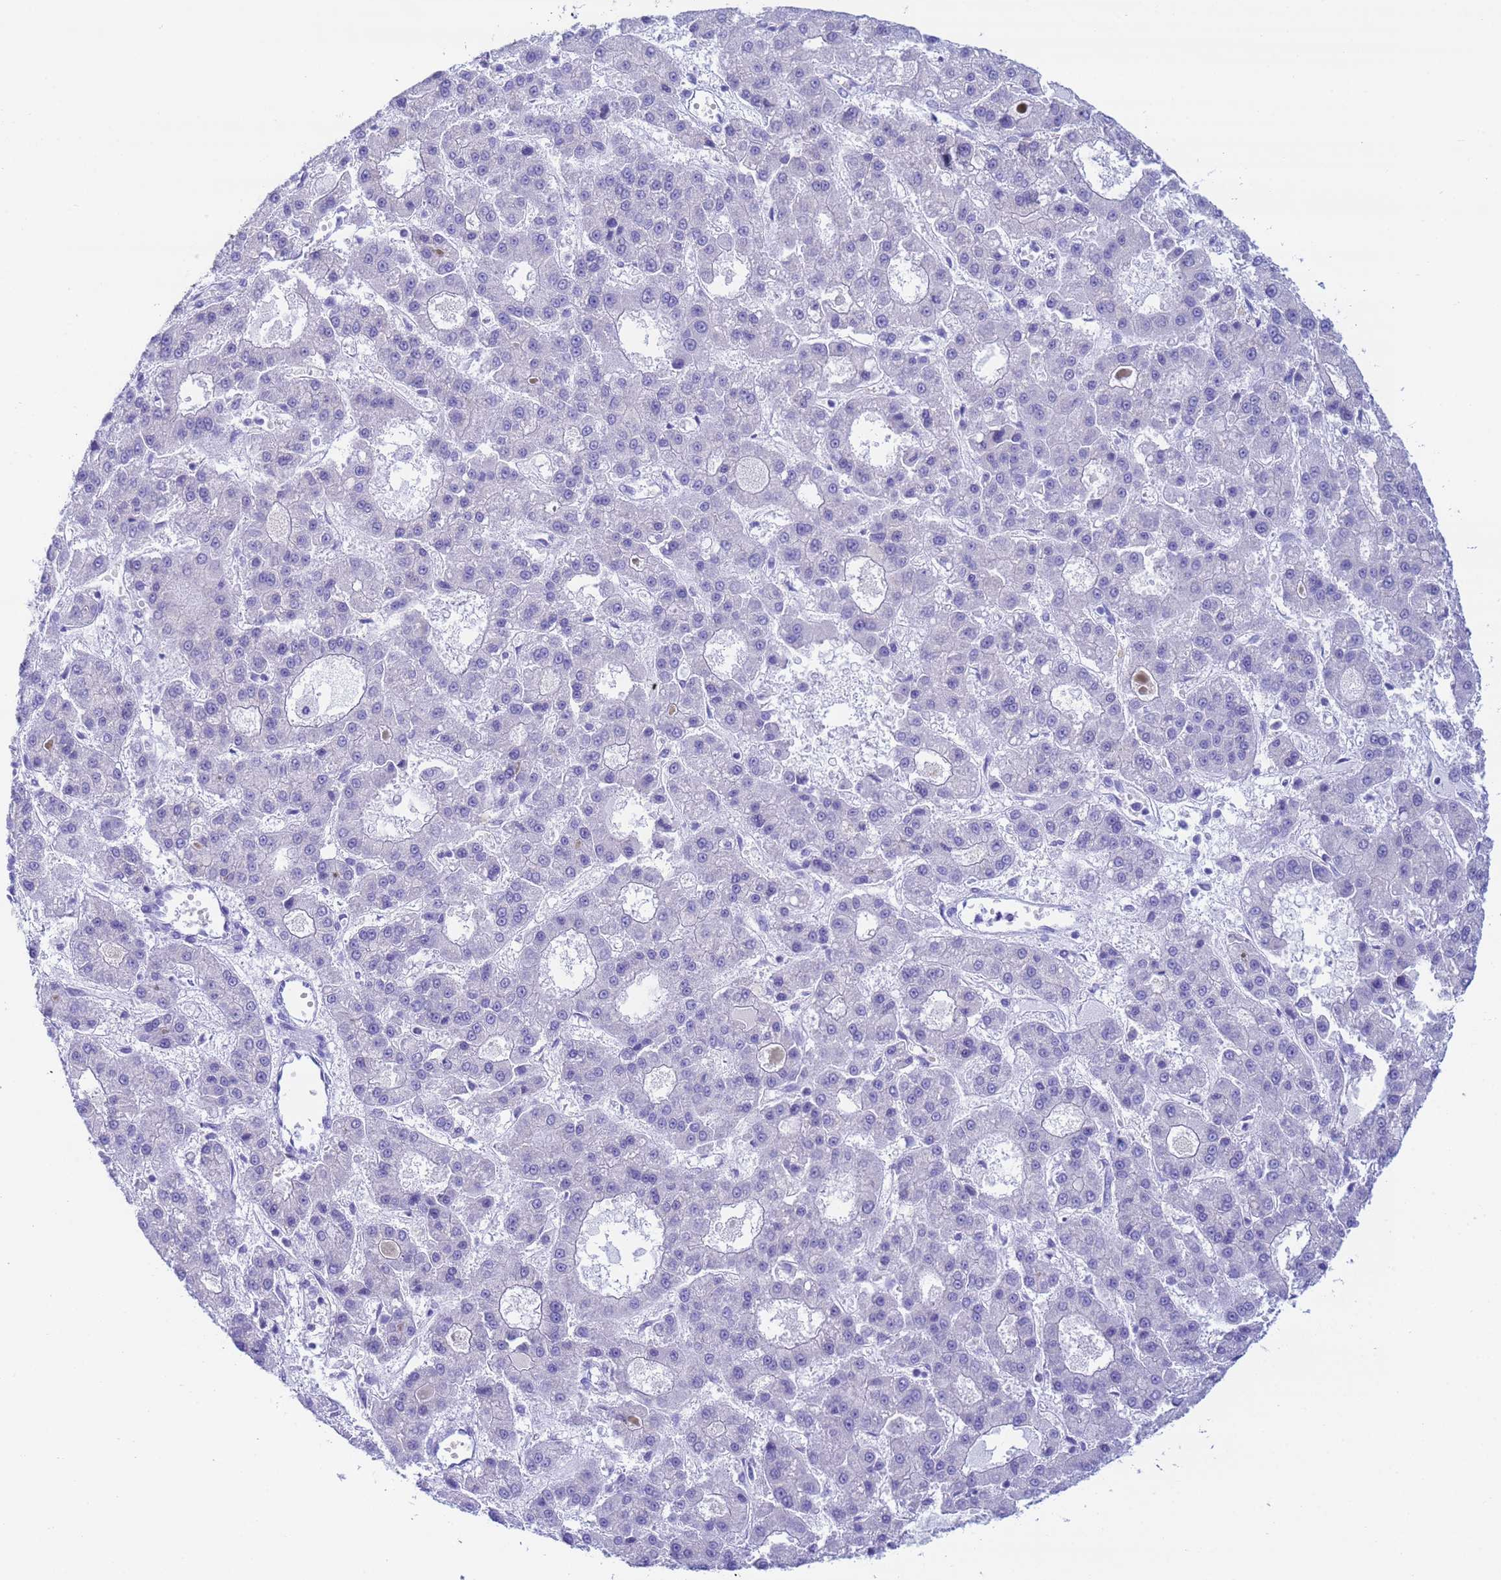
{"staining": {"intensity": "negative", "quantity": "none", "location": "none"}, "tissue": "liver cancer", "cell_type": "Tumor cells", "image_type": "cancer", "snomed": [{"axis": "morphology", "description": "Carcinoma, Hepatocellular, NOS"}, {"axis": "topography", "description": "Liver"}], "caption": "An IHC micrograph of liver cancer is shown. There is no staining in tumor cells of liver cancer. (Brightfield microscopy of DAB IHC at high magnification).", "gene": "AQP12A", "patient": {"sex": "male", "age": 70}}